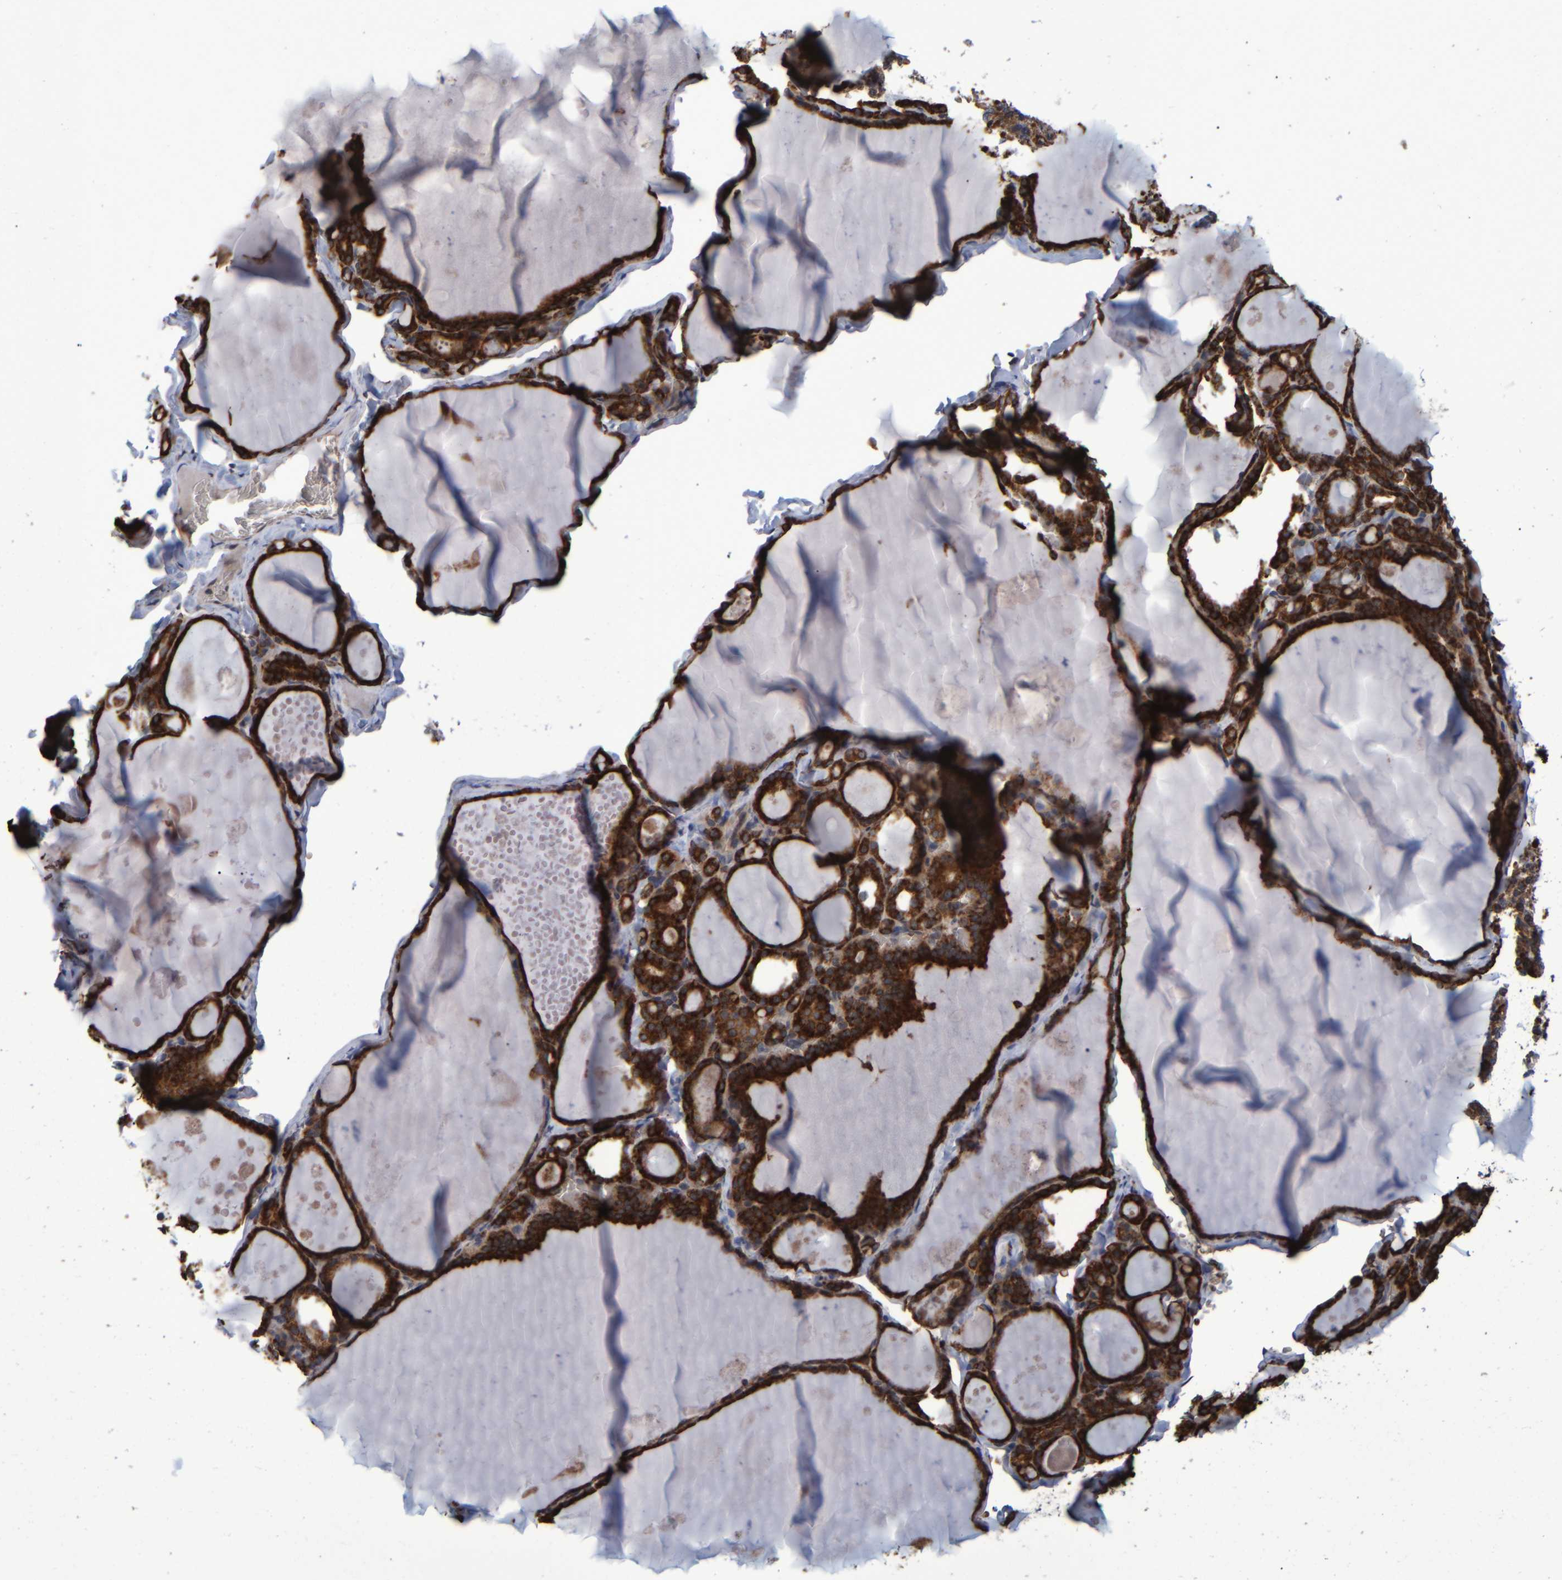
{"staining": {"intensity": "strong", "quantity": ">75%", "location": "cytoplasmic/membranous"}, "tissue": "thyroid gland", "cell_type": "Glandular cells", "image_type": "normal", "snomed": [{"axis": "morphology", "description": "Normal tissue, NOS"}, {"axis": "topography", "description": "Thyroid gland"}], "caption": "A histopathology image showing strong cytoplasmic/membranous positivity in approximately >75% of glandular cells in normal thyroid gland, as visualized by brown immunohistochemical staining.", "gene": "SPAG5", "patient": {"sex": "male", "age": 56}}